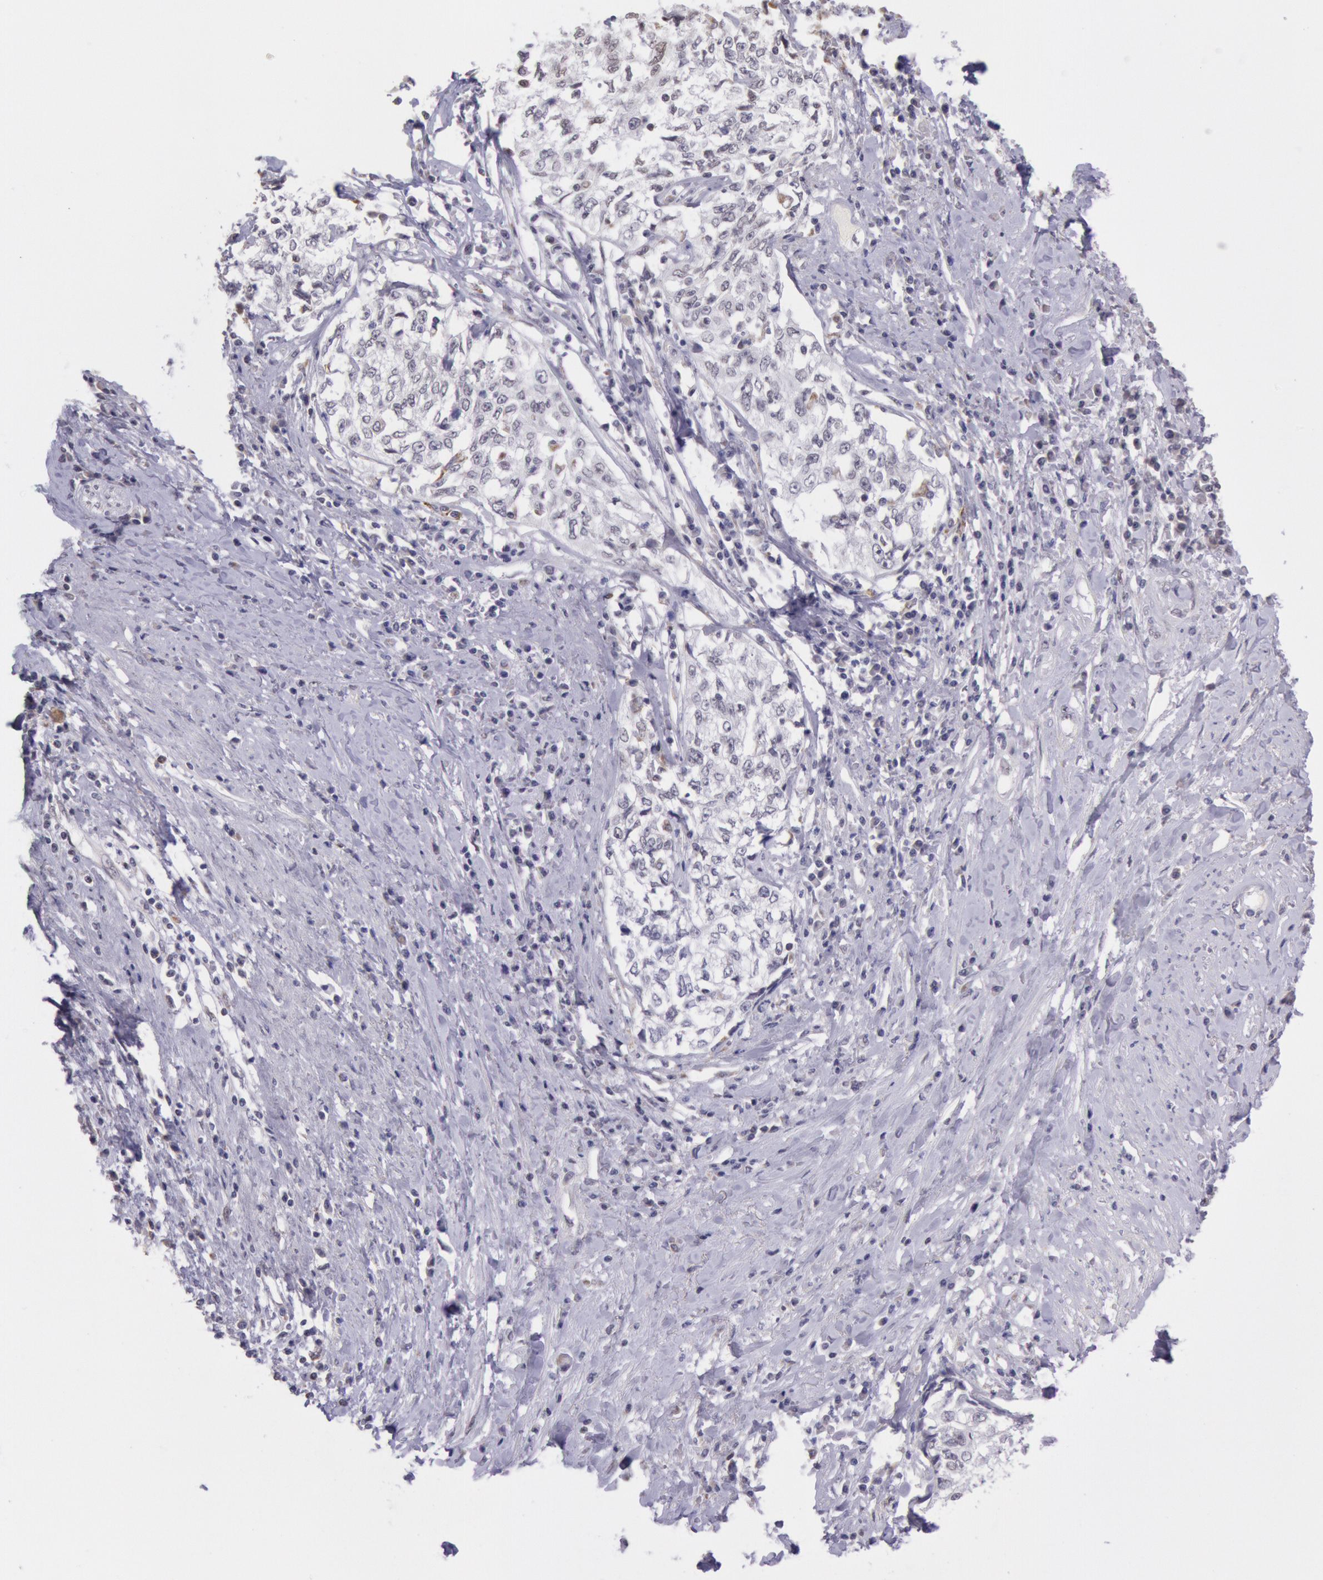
{"staining": {"intensity": "weak", "quantity": "<25%", "location": "cytoplasmic/membranous"}, "tissue": "cervical cancer", "cell_type": "Tumor cells", "image_type": "cancer", "snomed": [{"axis": "morphology", "description": "Squamous cell carcinoma, NOS"}, {"axis": "topography", "description": "Cervix"}], "caption": "An IHC histopathology image of cervical cancer (squamous cell carcinoma) is shown. There is no staining in tumor cells of cervical cancer (squamous cell carcinoma).", "gene": "FRMD6", "patient": {"sex": "female", "age": 57}}